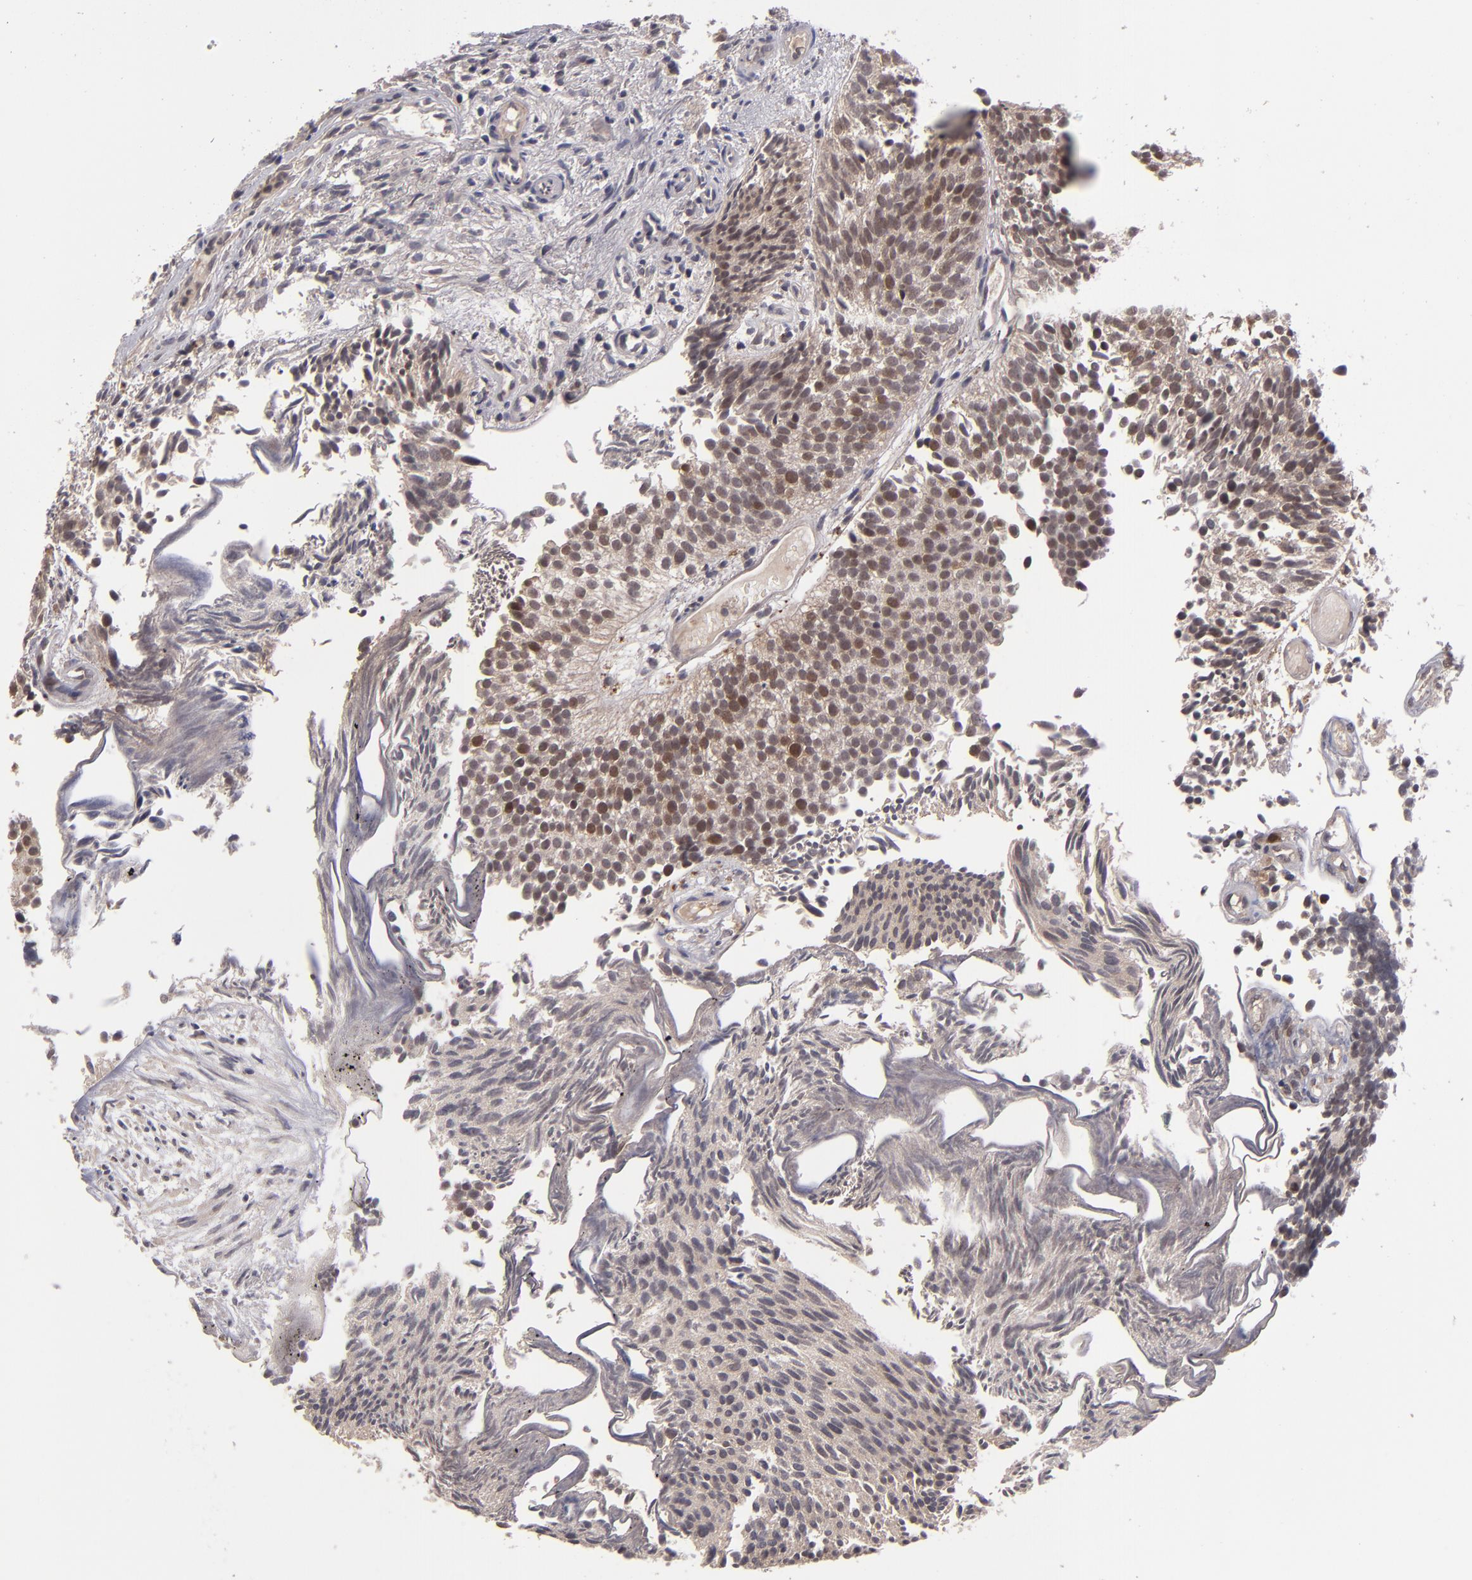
{"staining": {"intensity": "moderate", "quantity": ">75%", "location": "cytoplasmic/membranous,nuclear"}, "tissue": "urothelial cancer", "cell_type": "Tumor cells", "image_type": "cancer", "snomed": [{"axis": "morphology", "description": "Urothelial carcinoma, Low grade"}, {"axis": "topography", "description": "Urinary bladder"}], "caption": "IHC micrograph of human urothelial cancer stained for a protein (brown), which exhibits medium levels of moderate cytoplasmic/membranous and nuclear positivity in about >75% of tumor cells.", "gene": "TYMS", "patient": {"sex": "male", "age": 84}}